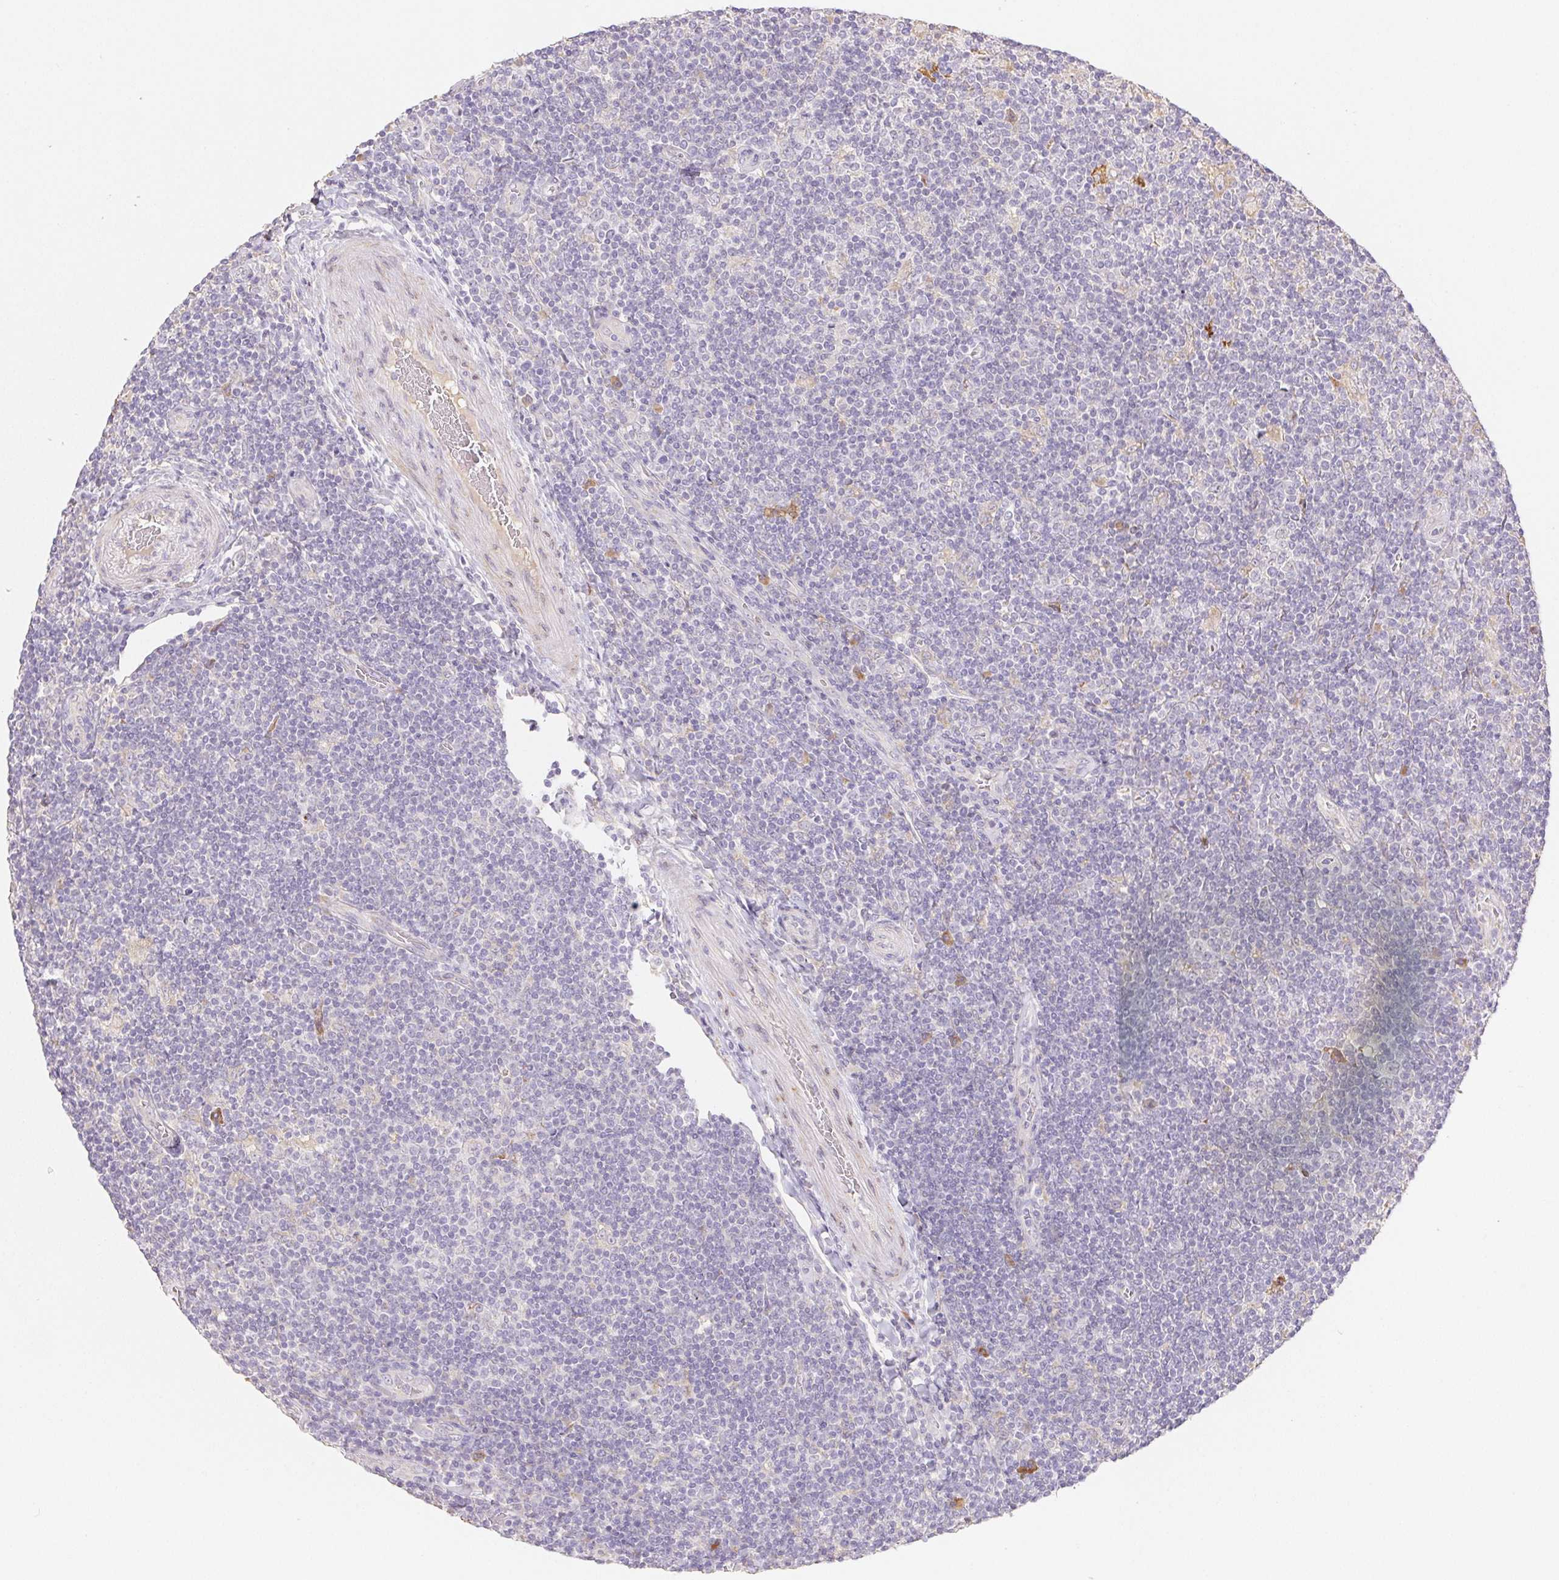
{"staining": {"intensity": "negative", "quantity": "none", "location": "none"}, "tissue": "lymphoma", "cell_type": "Tumor cells", "image_type": "cancer", "snomed": [{"axis": "morphology", "description": "Hodgkin's disease, NOS"}, {"axis": "topography", "description": "Lymph node"}], "caption": "Micrograph shows no significant protein staining in tumor cells of Hodgkin's disease.", "gene": "ACVR1B", "patient": {"sex": "male", "age": 40}}